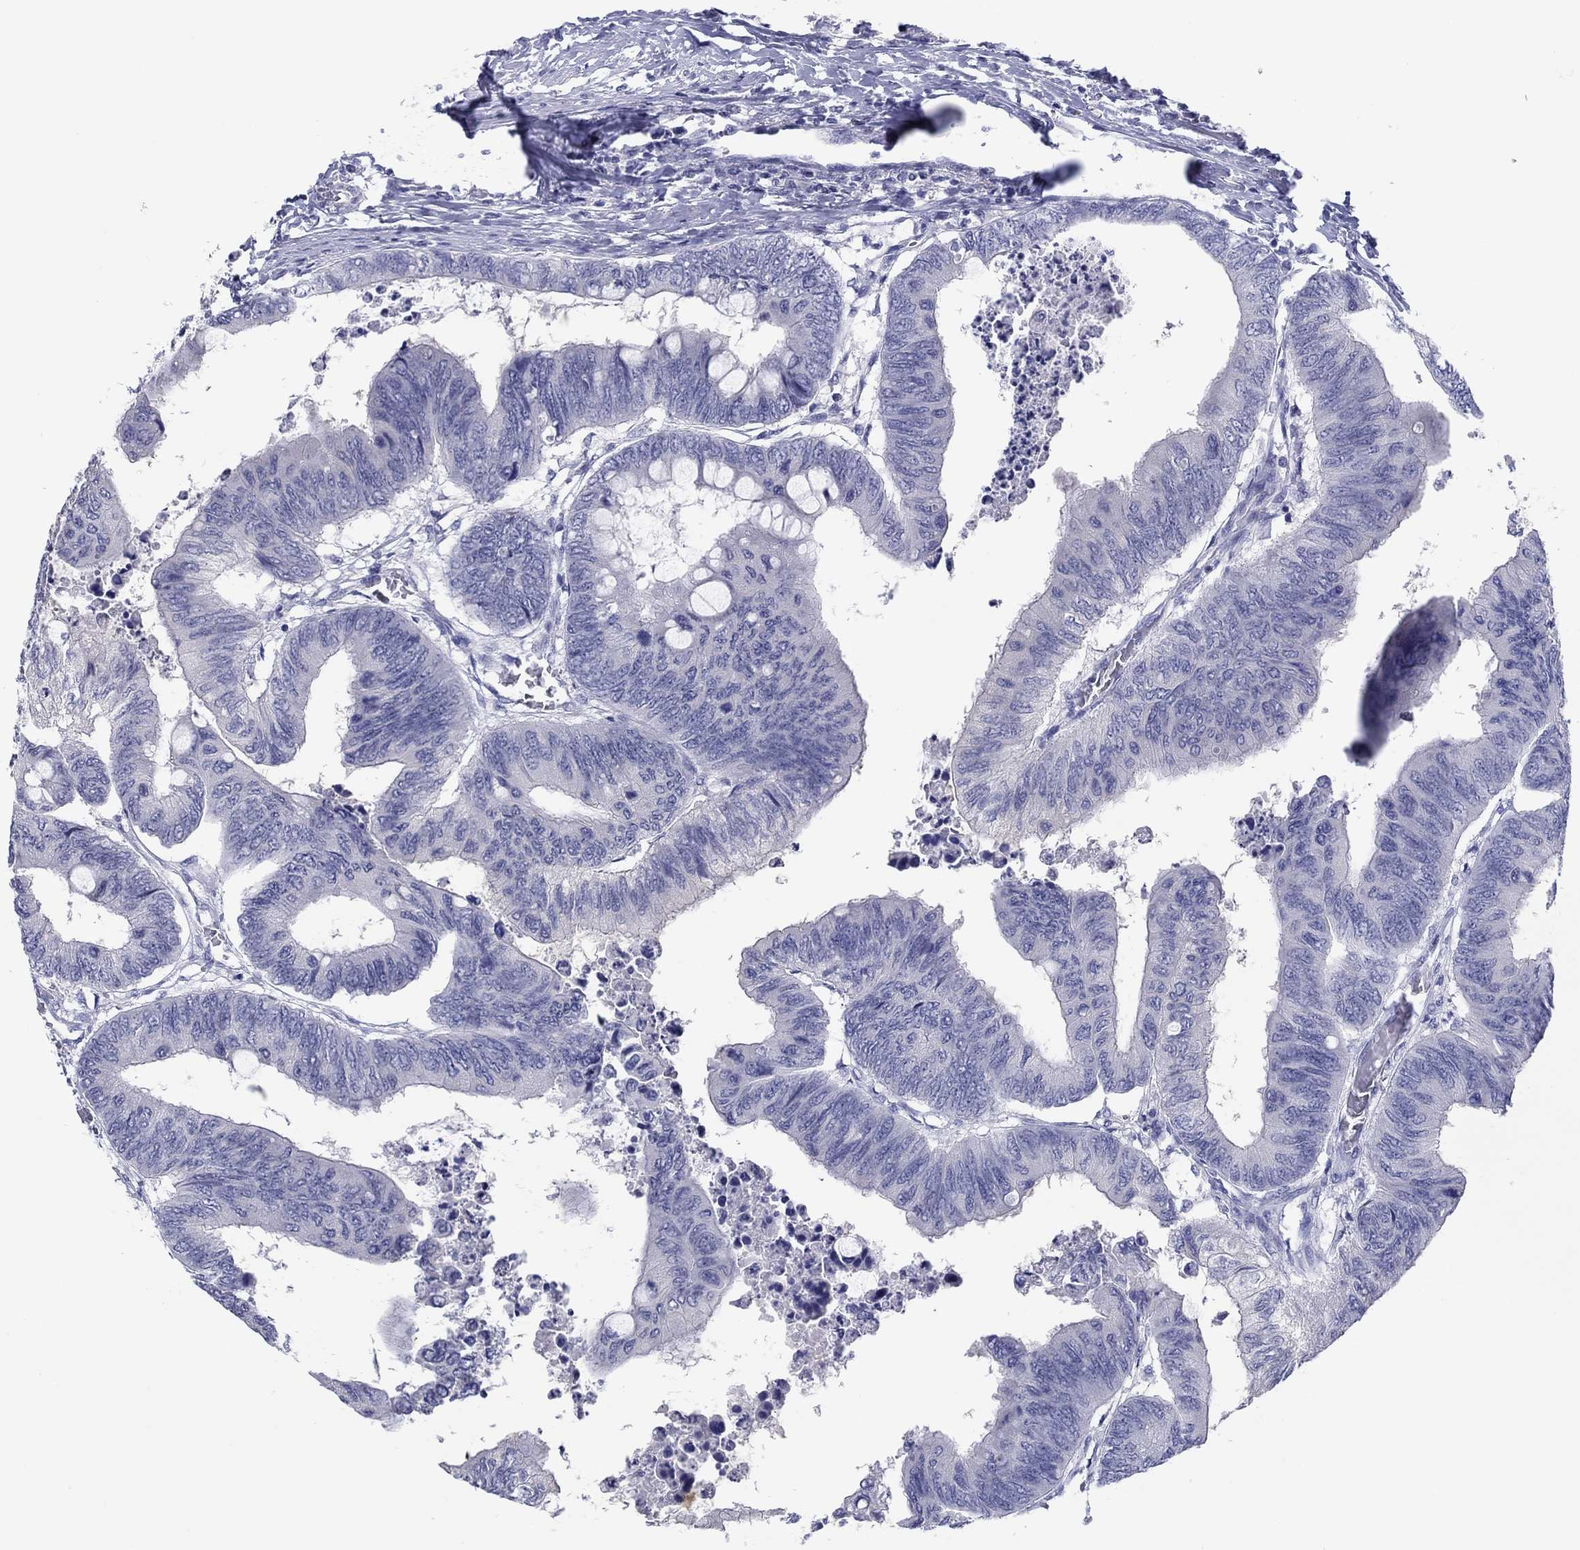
{"staining": {"intensity": "negative", "quantity": "none", "location": "none"}, "tissue": "colorectal cancer", "cell_type": "Tumor cells", "image_type": "cancer", "snomed": [{"axis": "morphology", "description": "Normal tissue, NOS"}, {"axis": "morphology", "description": "Adenocarcinoma, NOS"}, {"axis": "topography", "description": "Rectum"}, {"axis": "topography", "description": "Peripheral nerve tissue"}], "caption": "This is an IHC image of human colorectal cancer (adenocarcinoma). There is no staining in tumor cells.", "gene": "ERICH3", "patient": {"sex": "male", "age": 92}}